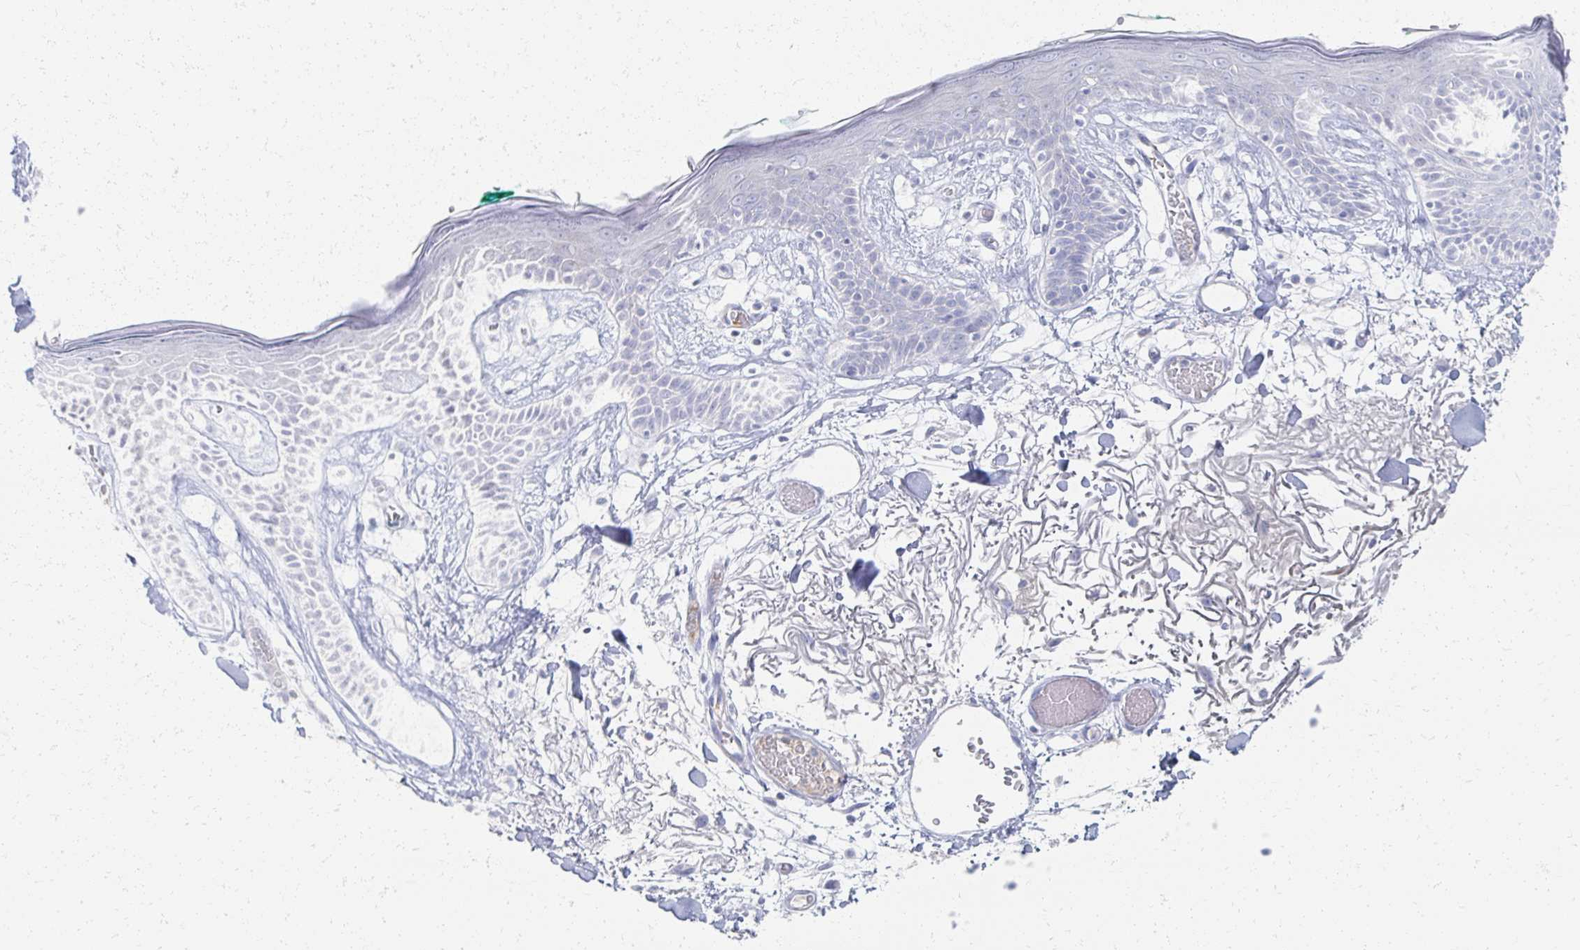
{"staining": {"intensity": "negative", "quantity": "none", "location": "none"}, "tissue": "skin", "cell_type": "Fibroblasts", "image_type": "normal", "snomed": [{"axis": "morphology", "description": "Normal tissue, NOS"}, {"axis": "topography", "description": "Skin"}], "caption": "IHC of normal human skin exhibits no staining in fibroblasts. (Immunohistochemistry, brightfield microscopy, high magnification).", "gene": "PRR20A", "patient": {"sex": "male", "age": 79}}